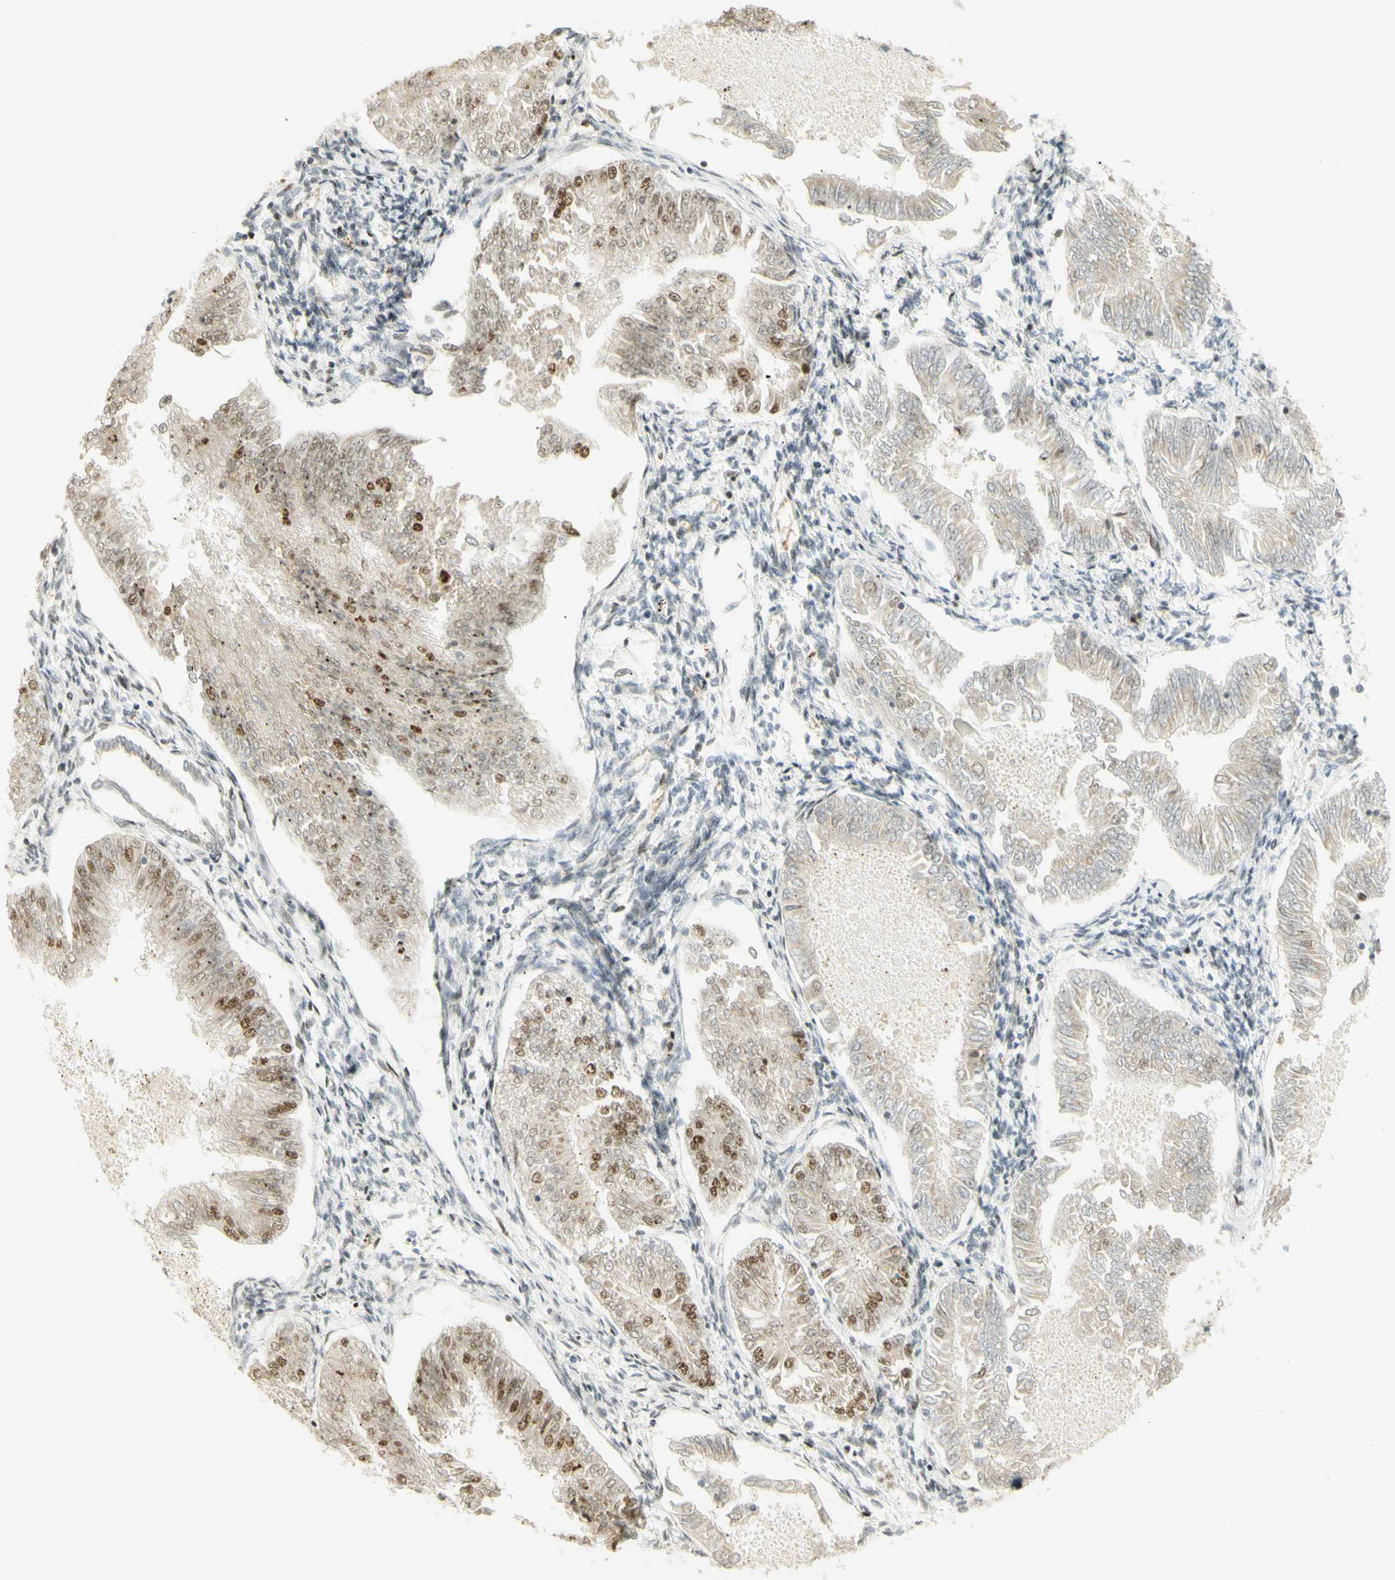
{"staining": {"intensity": "moderate", "quantity": "<25%", "location": "cytoplasmic/membranous,nuclear"}, "tissue": "endometrial cancer", "cell_type": "Tumor cells", "image_type": "cancer", "snomed": [{"axis": "morphology", "description": "Adenocarcinoma, NOS"}, {"axis": "topography", "description": "Endometrium"}], "caption": "Immunohistochemistry histopathology image of neoplastic tissue: adenocarcinoma (endometrial) stained using immunohistochemistry exhibits low levels of moderate protein expression localized specifically in the cytoplasmic/membranous and nuclear of tumor cells, appearing as a cytoplasmic/membranous and nuclear brown color.", "gene": "KIF11", "patient": {"sex": "female", "age": 53}}